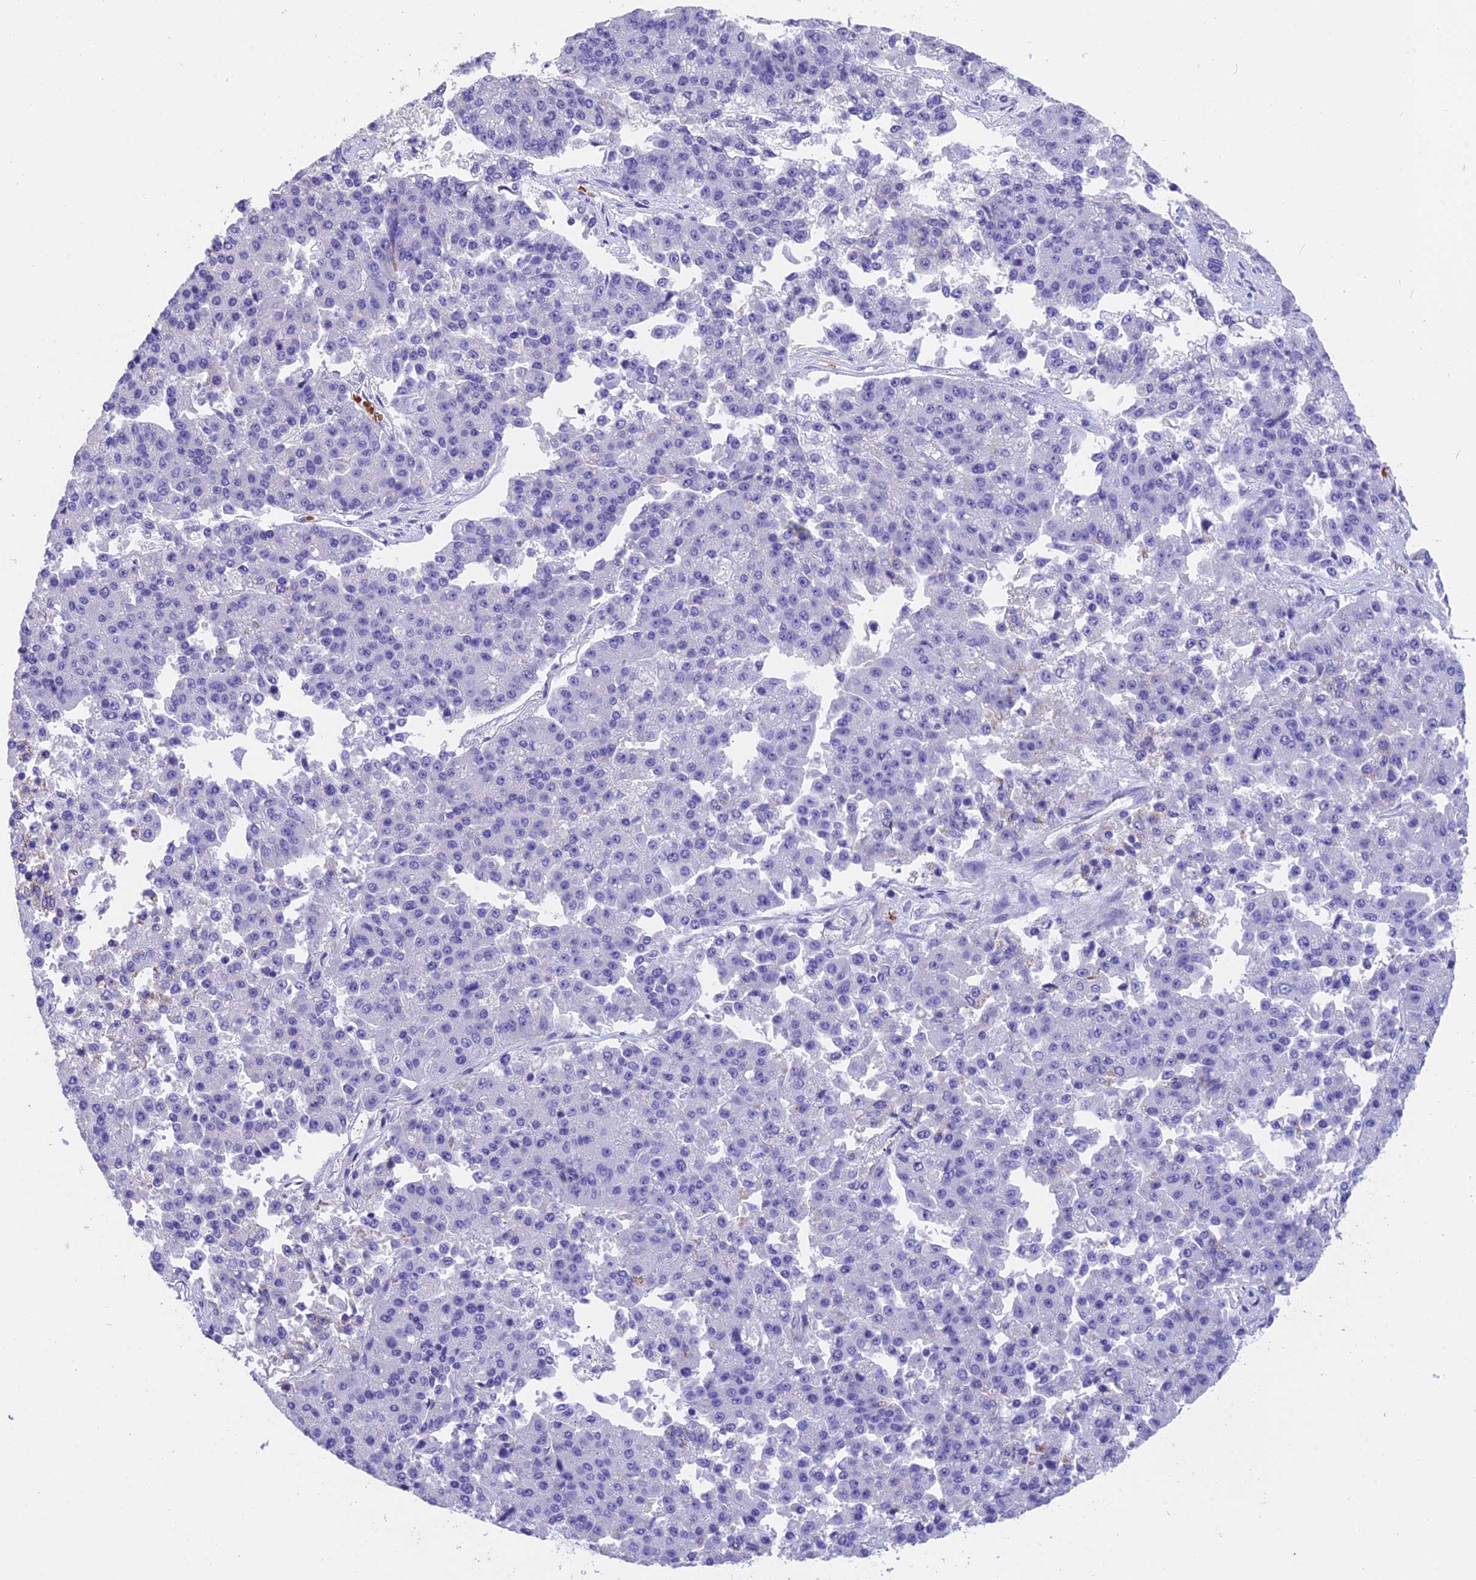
{"staining": {"intensity": "negative", "quantity": "none", "location": "none"}, "tissue": "pancreatic cancer", "cell_type": "Tumor cells", "image_type": "cancer", "snomed": [{"axis": "morphology", "description": "Adenocarcinoma, NOS"}, {"axis": "topography", "description": "Pancreas"}], "caption": "Tumor cells show no significant protein staining in pancreatic cancer (adenocarcinoma).", "gene": "TNNC2", "patient": {"sex": "male", "age": 50}}